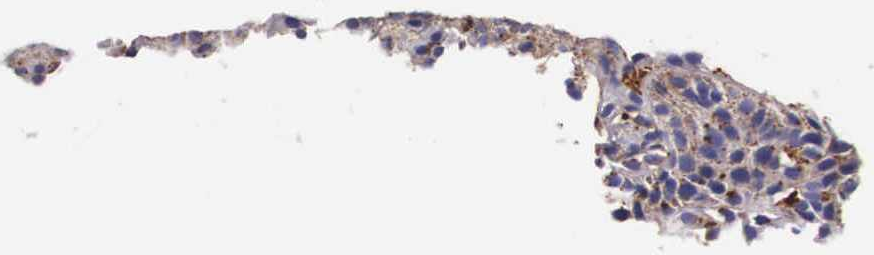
{"staining": {"intensity": "weak", "quantity": ">75%", "location": "cytoplasmic/membranous"}, "tissue": "urothelial cancer", "cell_type": "Tumor cells", "image_type": "cancer", "snomed": [{"axis": "morphology", "description": "Urothelial carcinoma, Low grade"}, {"axis": "topography", "description": "Urinary bladder"}], "caption": "Immunohistochemistry (DAB) staining of urothelial cancer exhibits weak cytoplasmic/membranous protein expression in about >75% of tumor cells. The staining was performed using DAB (3,3'-diaminobenzidine) to visualize the protein expression in brown, while the nuclei were stained in blue with hematoxylin (Magnification: 20x).", "gene": "NAGA", "patient": {"sex": "male", "age": 85}}